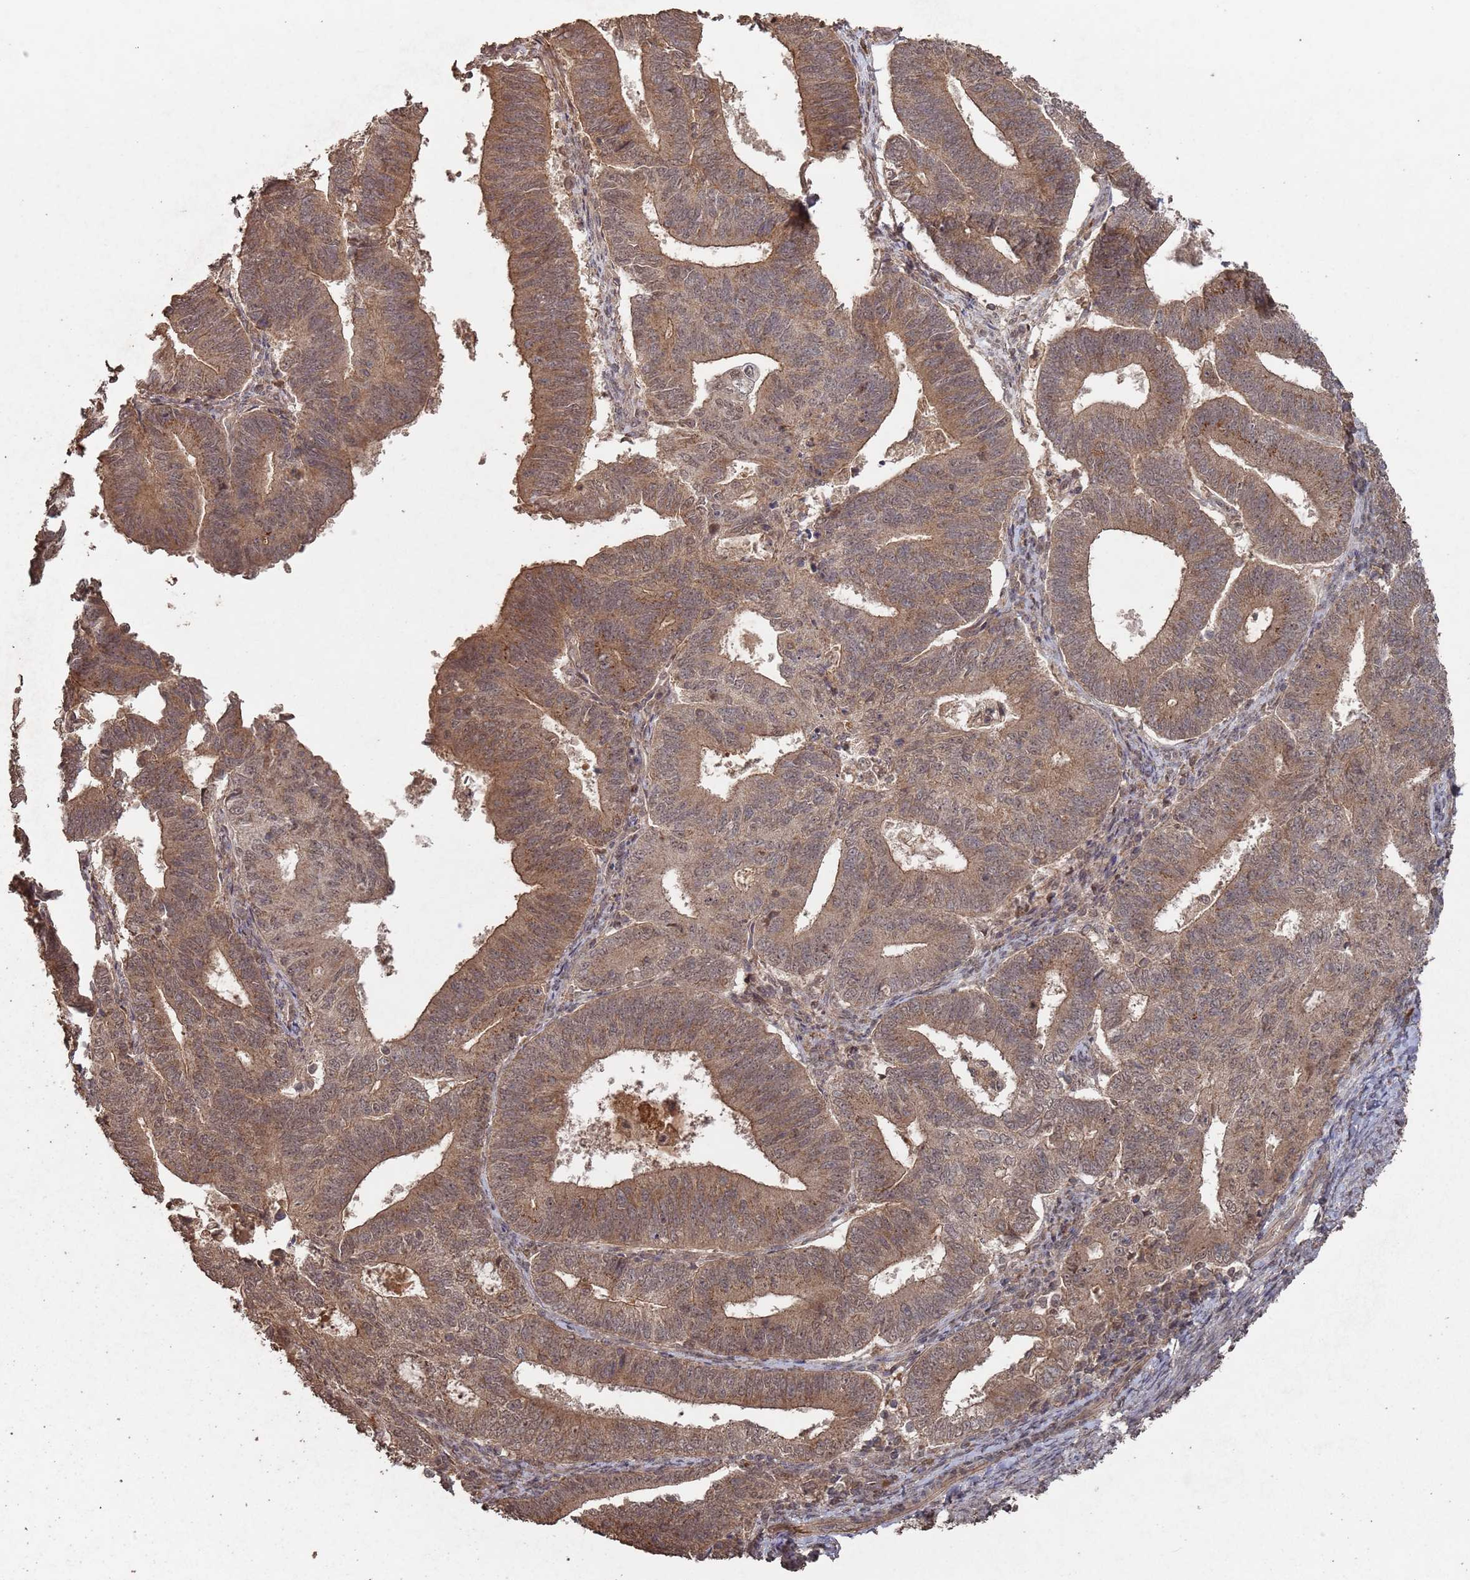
{"staining": {"intensity": "moderate", "quantity": ">75%", "location": "cytoplasmic/membranous"}, "tissue": "endometrial cancer", "cell_type": "Tumor cells", "image_type": "cancer", "snomed": [{"axis": "morphology", "description": "Adenocarcinoma, NOS"}, {"axis": "topography", "description": "Endometrium"}], "caption": "This micrograph shows endometrial cancer (adenocarcinoma) stained with immunohistochemistry (IHC) to label a protein in brown. The cytoplasmic/membranous of tumor cells show moderate positivity for the protein. Nuclei are counter-stained blue.", "gene": "FRAT1", "patient": {"sex": "female", "age": 70}}